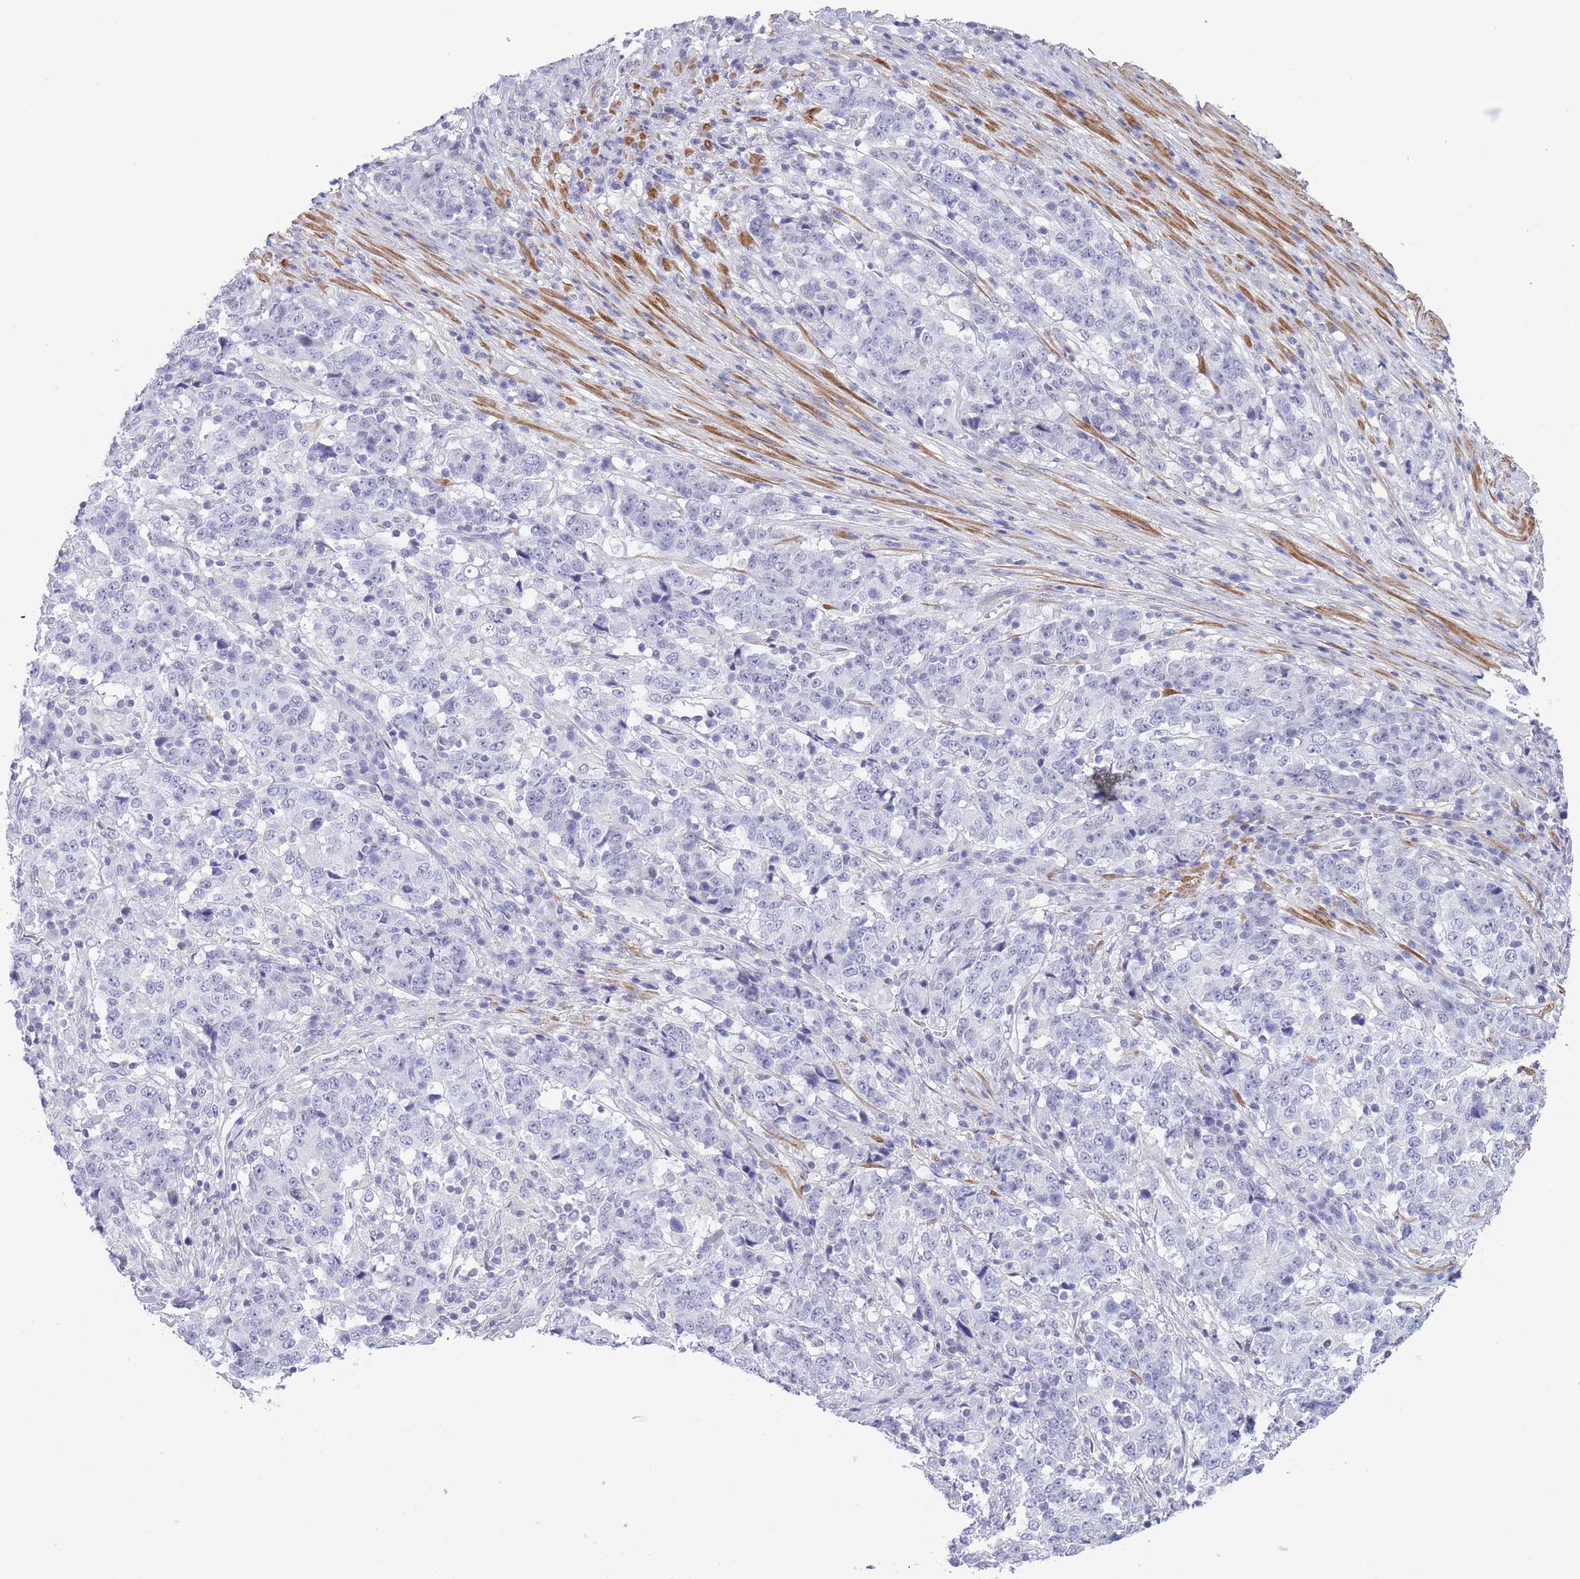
{"staining": {"intensity": "negative", "quantity": "none", "location": "none"}, "tissue": "stomach cancer", "cell_type": "Tumor cells", "image_type": "cancer", "snomed": [{"axis": "morphology", "description": "Adenocarcinoma, NOS"}, {"axis": "topography", "description": "Stomach"}], "caption": "This is an IHC histopathology image of stomach cancer. There is no positivity in tumor cells.", "gene": "ASAP3", "patient": {"sex": "male", "age": 59}}